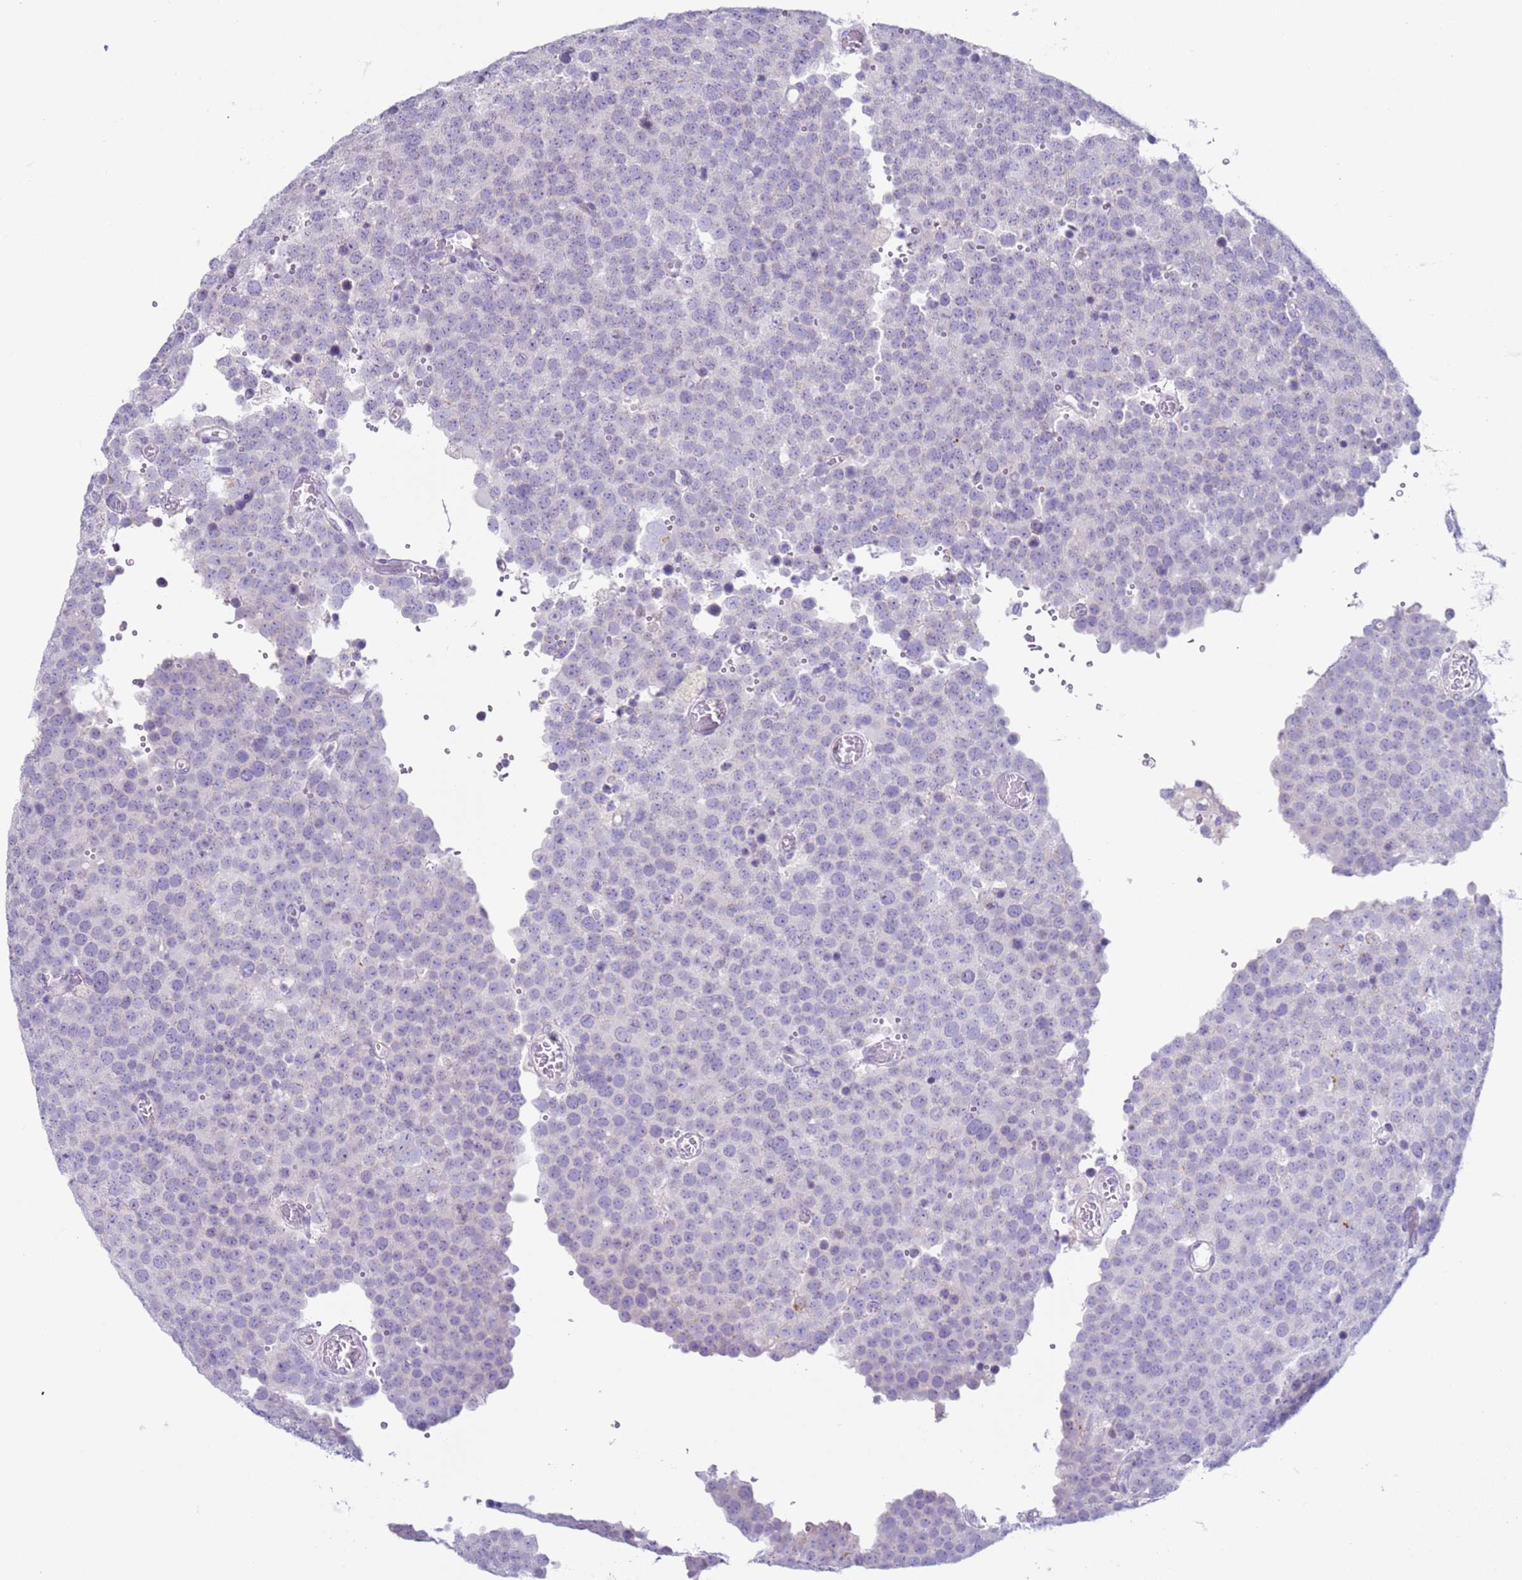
{"staining": {"intensity": "negative", "quantity": "none", "location": "none"}, "tissue": "testis cancer", "cell_type": "Tumor cells", "image_type": "cancer", "snomed": [{"axis": "morphology", "description": "Normal tissue, NOS"}, {"axis": "morphology", "description": "Seminoma, NOS"}, {"axis": "topography", "description": "Testis"}], "caption": "Immunohistochemical staining of testis cancer reveals no significant staining in tumor cells.", "gene": "NPAP1", "patient": {"sex": "male", "age": 71}}